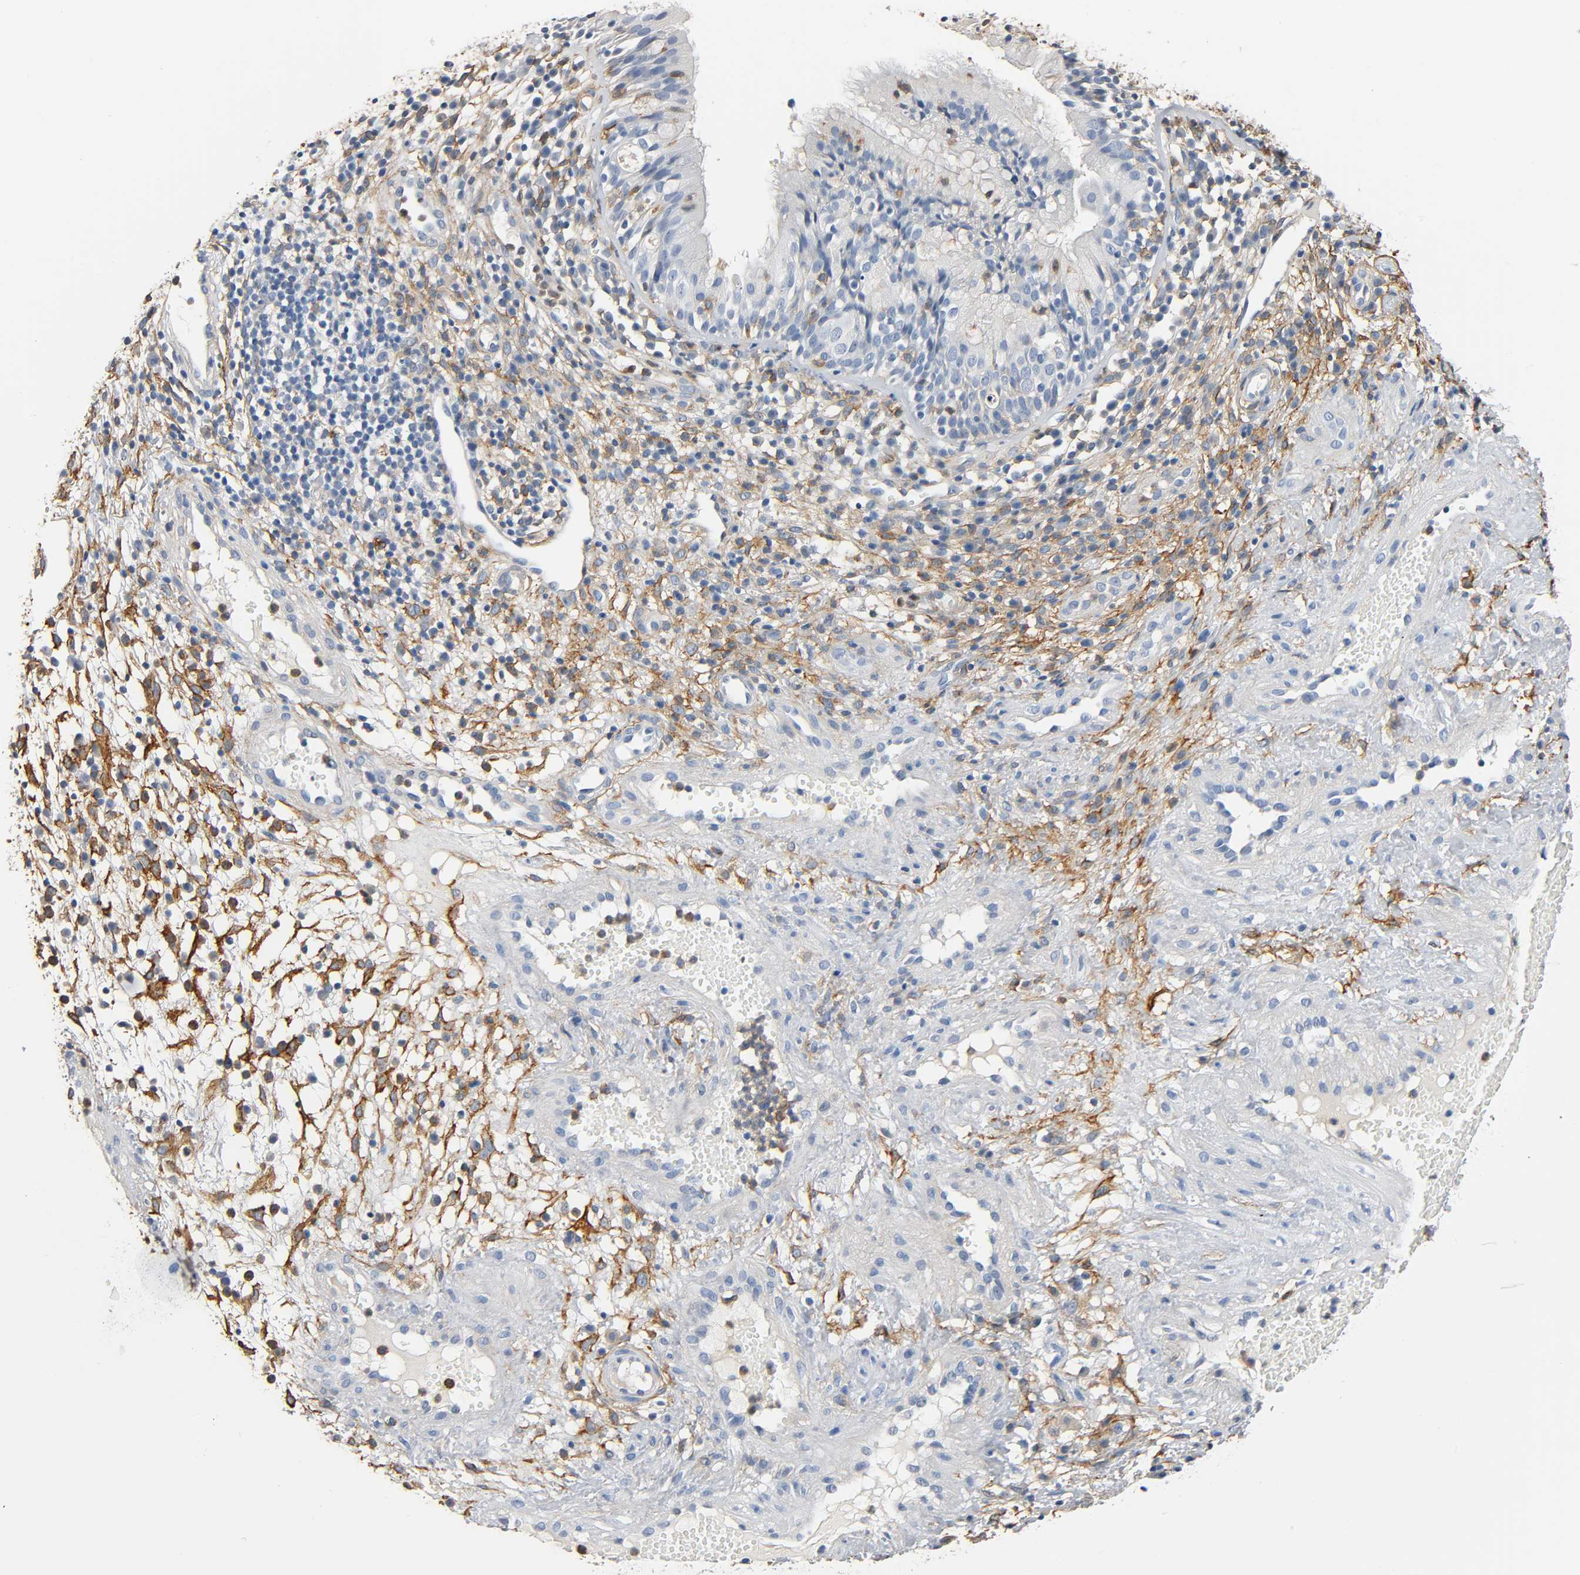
{"staining": {"intensity": "weak", "quantity": "25%-75%", "location": "cytoplasmic/membranous"}, "tissue": "nasopharynx", "cell_type": "Respiratory epithelial cells", "image_type": "normal", "snomed": [{"axis": "morphology", "description": "Normal tissue, NOS"}, {"axis": "morphology", "description": "Inflammation, NOS"}, {"axis": "morphology", "description": "Malignant melanoma, Metastatic site"}, {"axis": "topography", "description": "Nasopharynx"}], "caption": "Protein staining of normal nasopharynx displays weak cytoplasmic/membranous positivity in about 25%-75% of respiratory epithelial cells.", "gene": "ANPEP", "patient": {"sex": "female", "age": 55}}